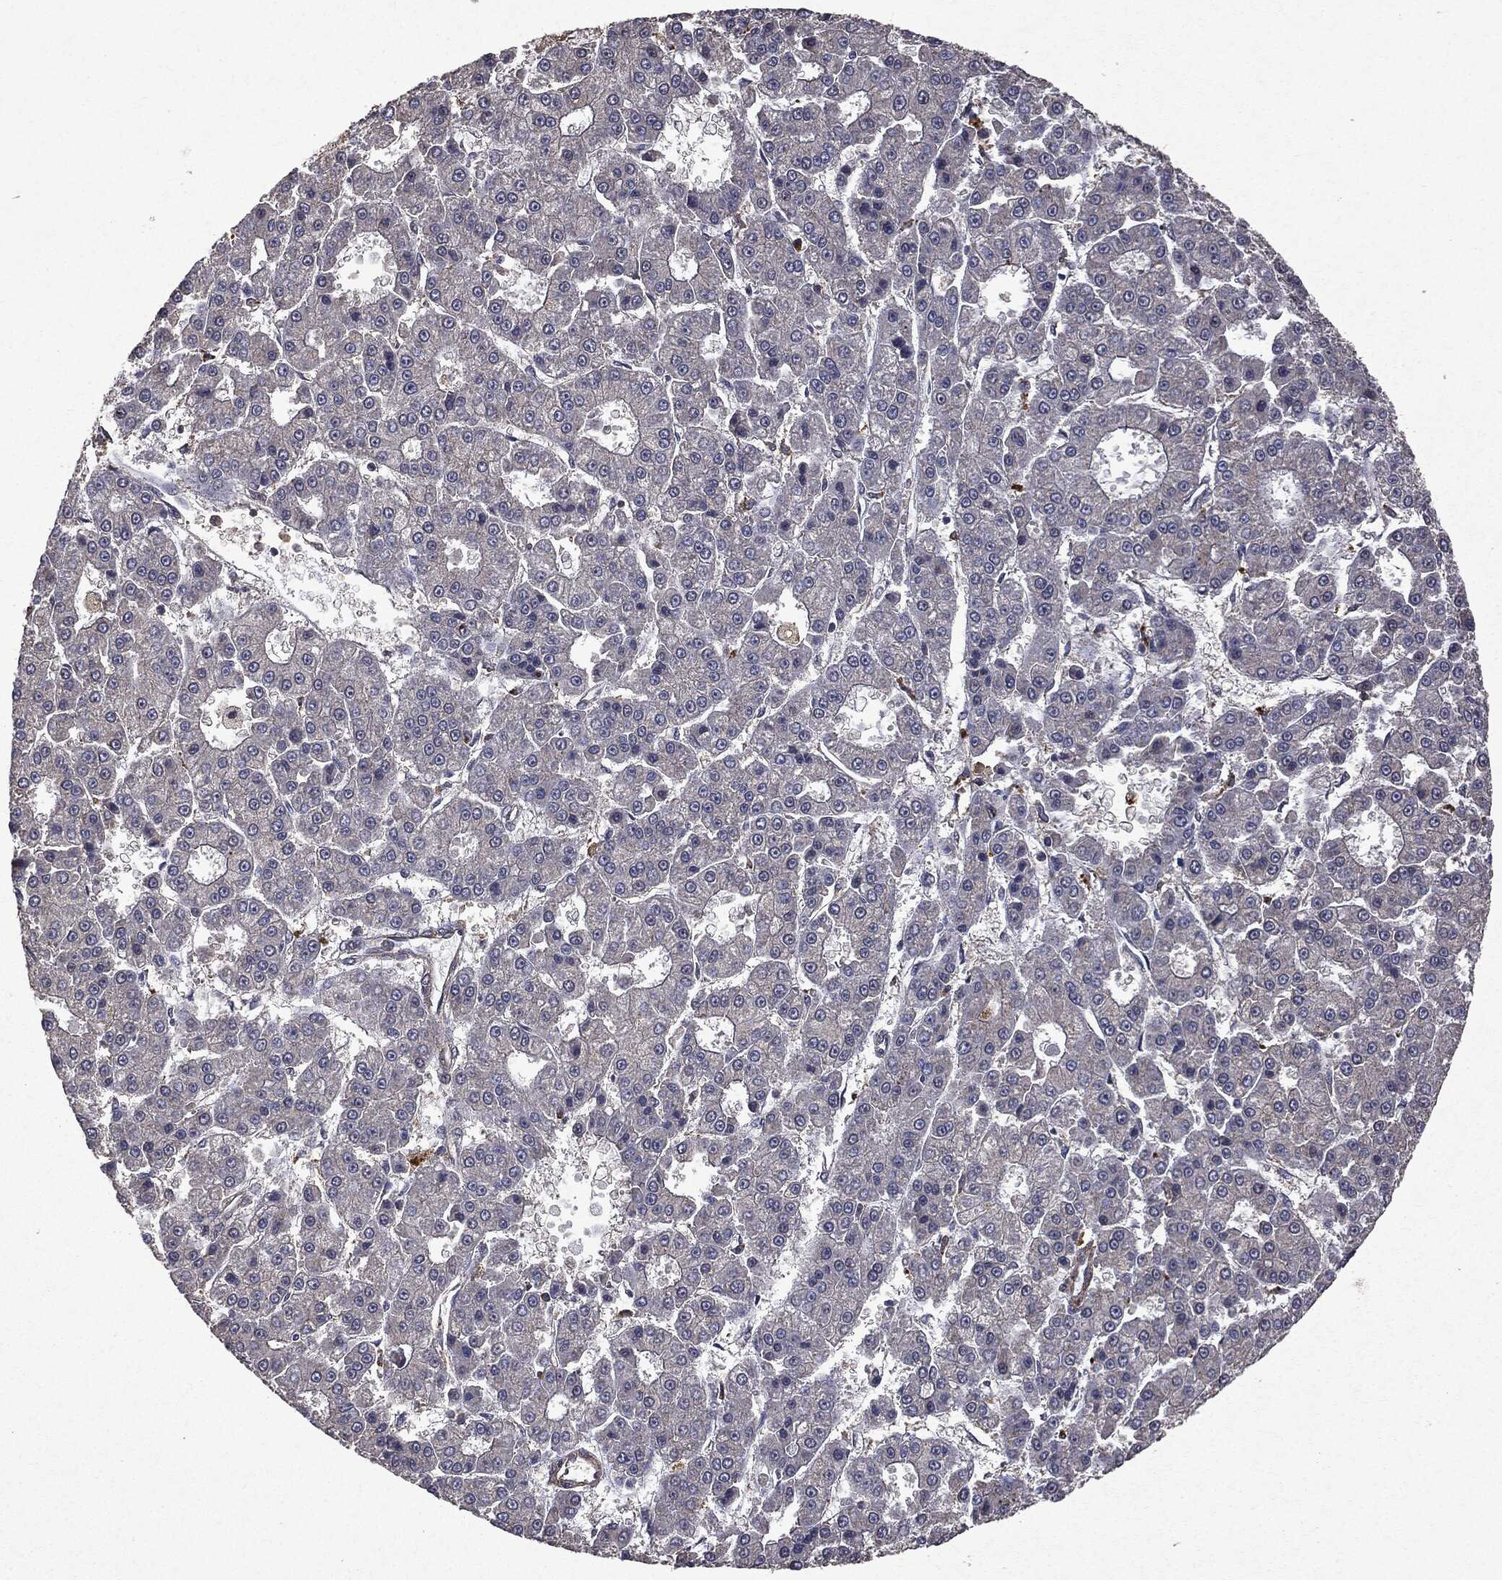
{"staining": {"intensity": "negative", "quantity": "none", "location": "none"}, "tissue": "liver cancer", "cell_type": "Tumor cells", "image_type": "cancer", "snomed": [{"axis": "morphology", "description": "Carcinoma, Hepatocellular, NOS"}, {"axis": "topography", "description": "Liver"}], "caption": "DAB (3,3'-diaminobenzidine) immunohistochemical staining of human hepatocellular carcinoma (liver) reveals no significant positivity in tumor cells.", "gene": "PTEN", "patient": {"sex": "male", "age": 70}}